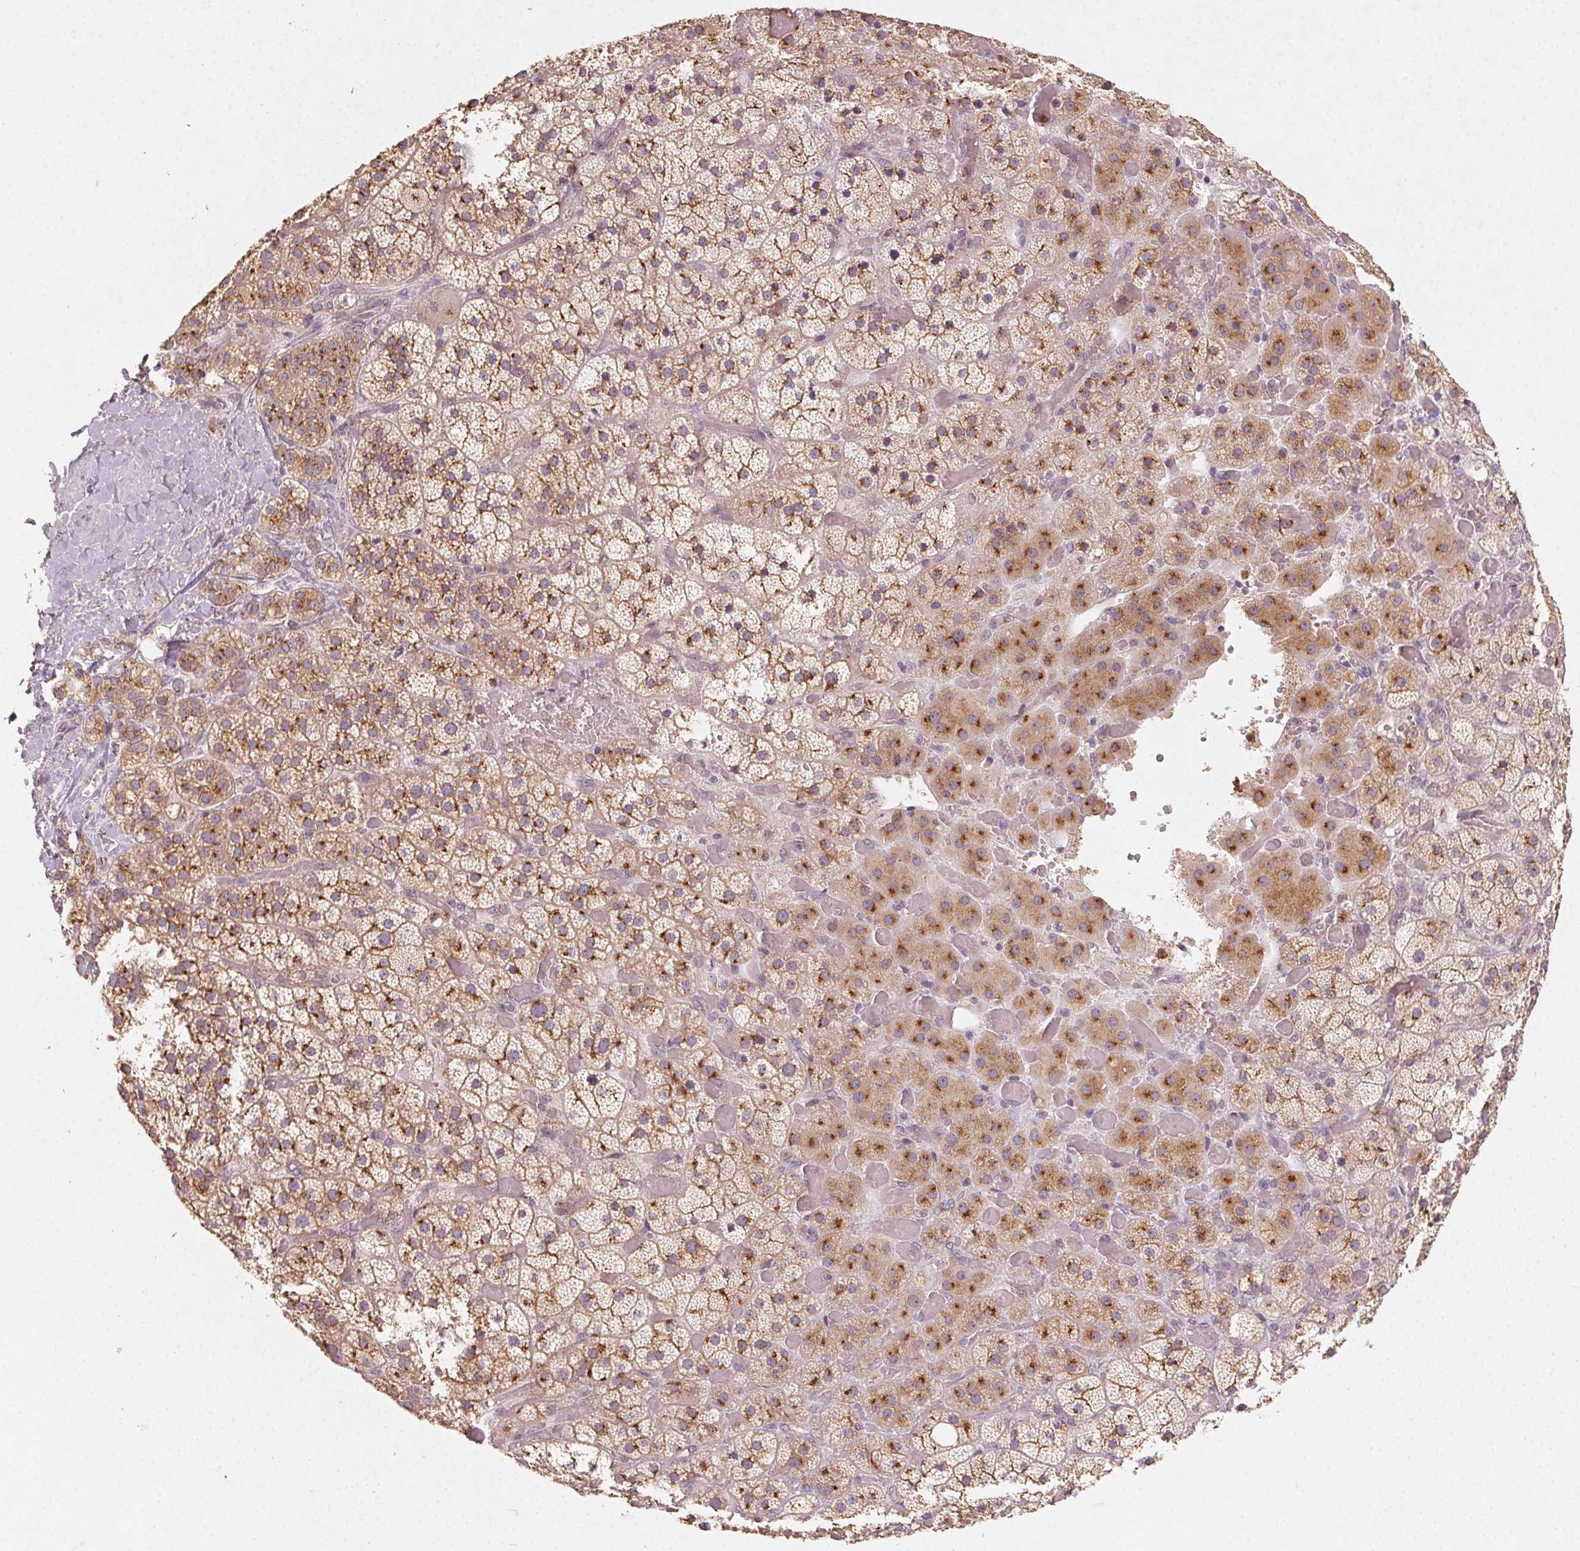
{"staining": {"intensity": "moderate", "quantity": ">75%", "location": "cytoplasmic/membranous"}, "tissue": "adrenal gland", "cell_type": "Glandular cells", "image_type": "normal", "snomed": [{"axis": "morphology", "description": "Normal tissue, NOS"}, {"axis": "topography", "description": "Adrenal gland"}], "caption": "The immunohistochemical stain labels moderate cytoplasmic/membranous expression in glandular cells of benign adrenal gland. (brown staining indicates protein expression, while blue staining denotes nuclei).", "gene": "AP1S1", "patient": {"sex": "male", "age": 57}}